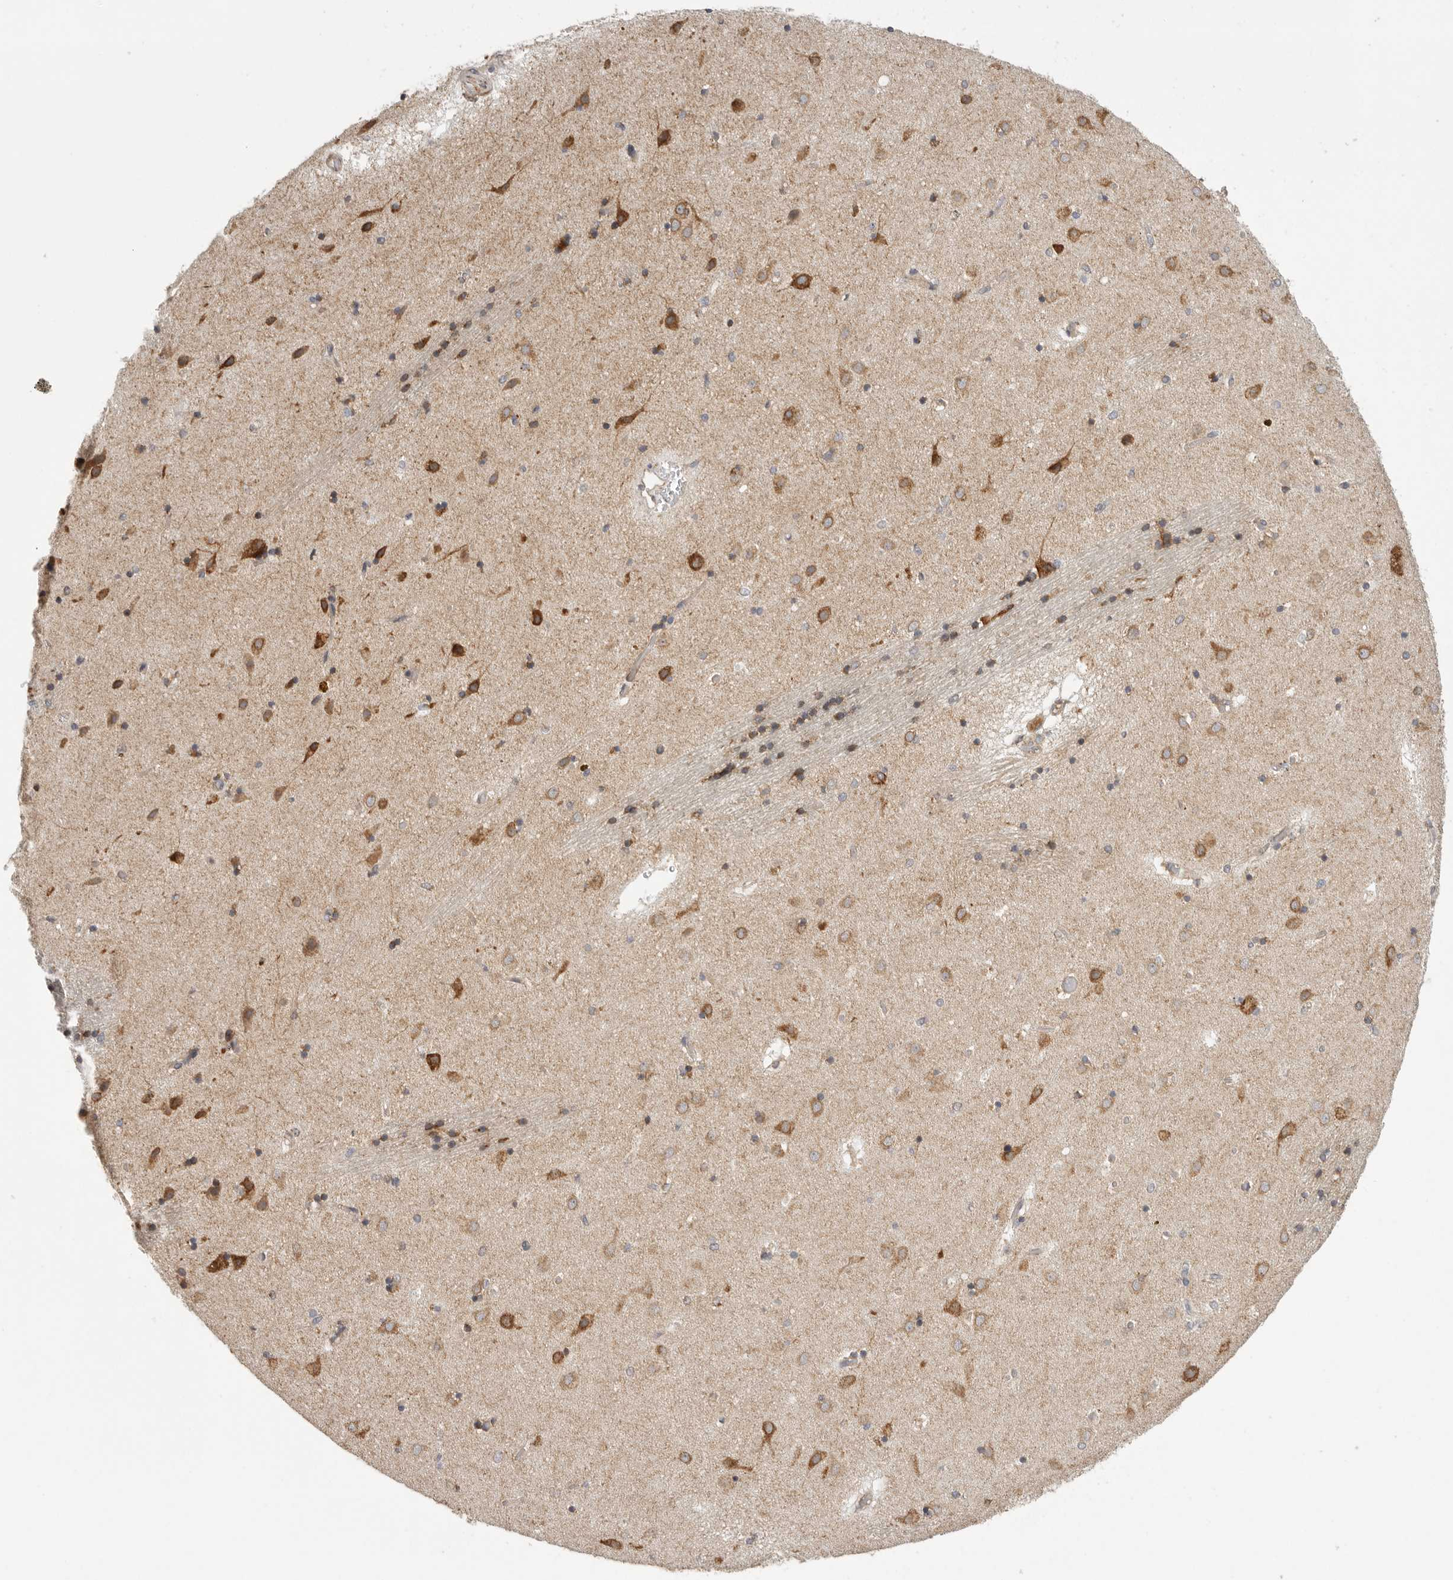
{"staining": {"intensity": "moderate", "quantity": "25%-75%", "location": "cytoplasmic/membranous"}, "tissue": "caudate", "cell_type": "Glial cells", "image_type": "normal", "snomed": [{"axis": "morphology", "description": "Normal tissue, NOS"}, {"axis": "topography", "description": "Lateral ventricle wall"}], "caption": "The immunohistochemical stain labels moderate cytoplasmic/membranous staining in glial cells of benign caudate. The staining was performed using DAB, with brown indicating positive protein expression. Nuclei are stained blue with hematoxylin.", "gene": "FKBP8", "patient": {"sex": "male", "age": 70}}